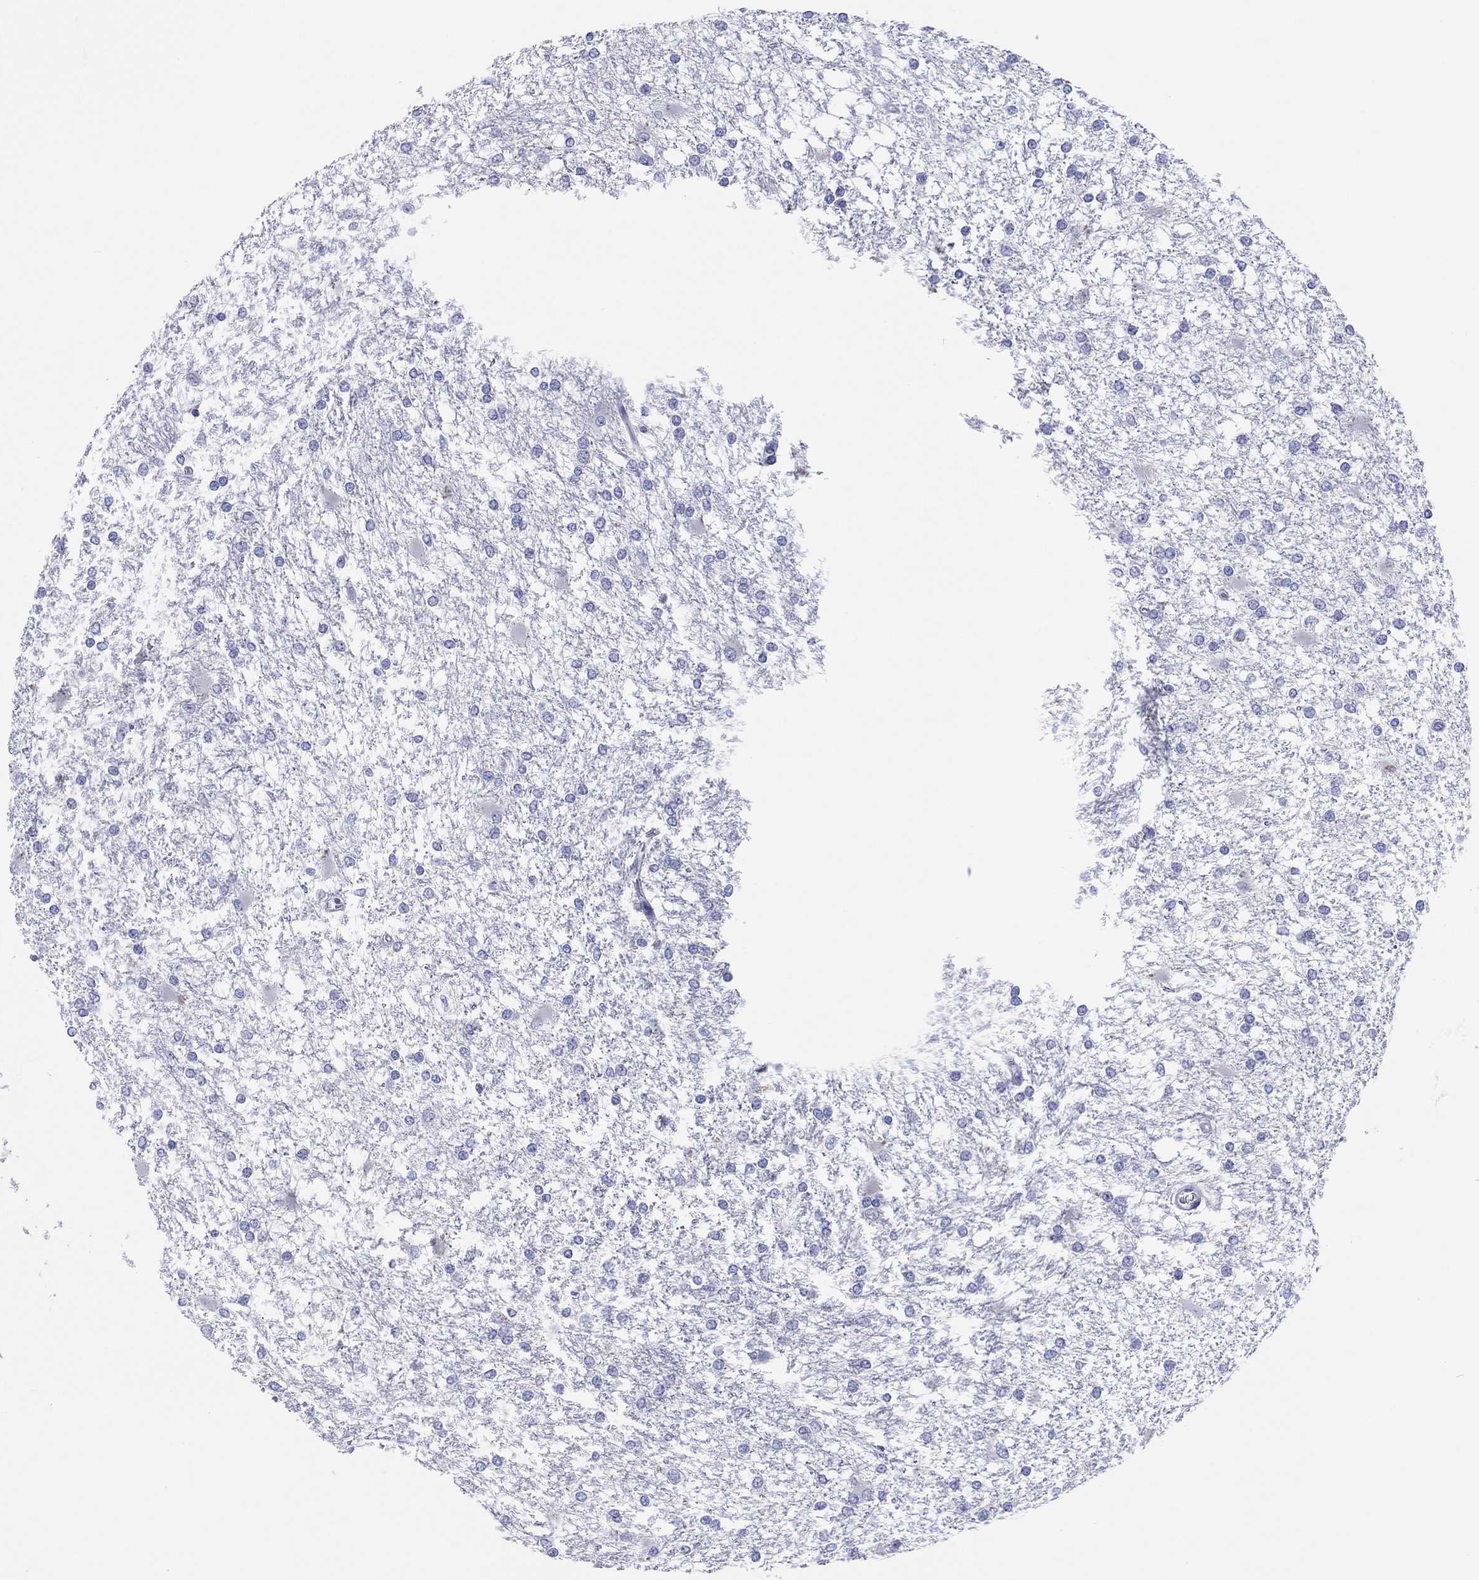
{"staining": {"intensity": "negative", "quantity": "none", "location": "none"}, "tissue": "glioma", "cell_type": "Tumor cells", "image_type": "cancer", "snomed": [{"axis": "morphology", "description": "Glioma, malignant, High grade"}, {"axis": "topography", "description": "Cerebral cortex"}], "caption": "Immunohistochemistry image of glioma stained for a protein (brown), which exhibits no staining in tumor cells.", "gene": "ERICH3", "patient": {"sex": "male", "age": 79}}